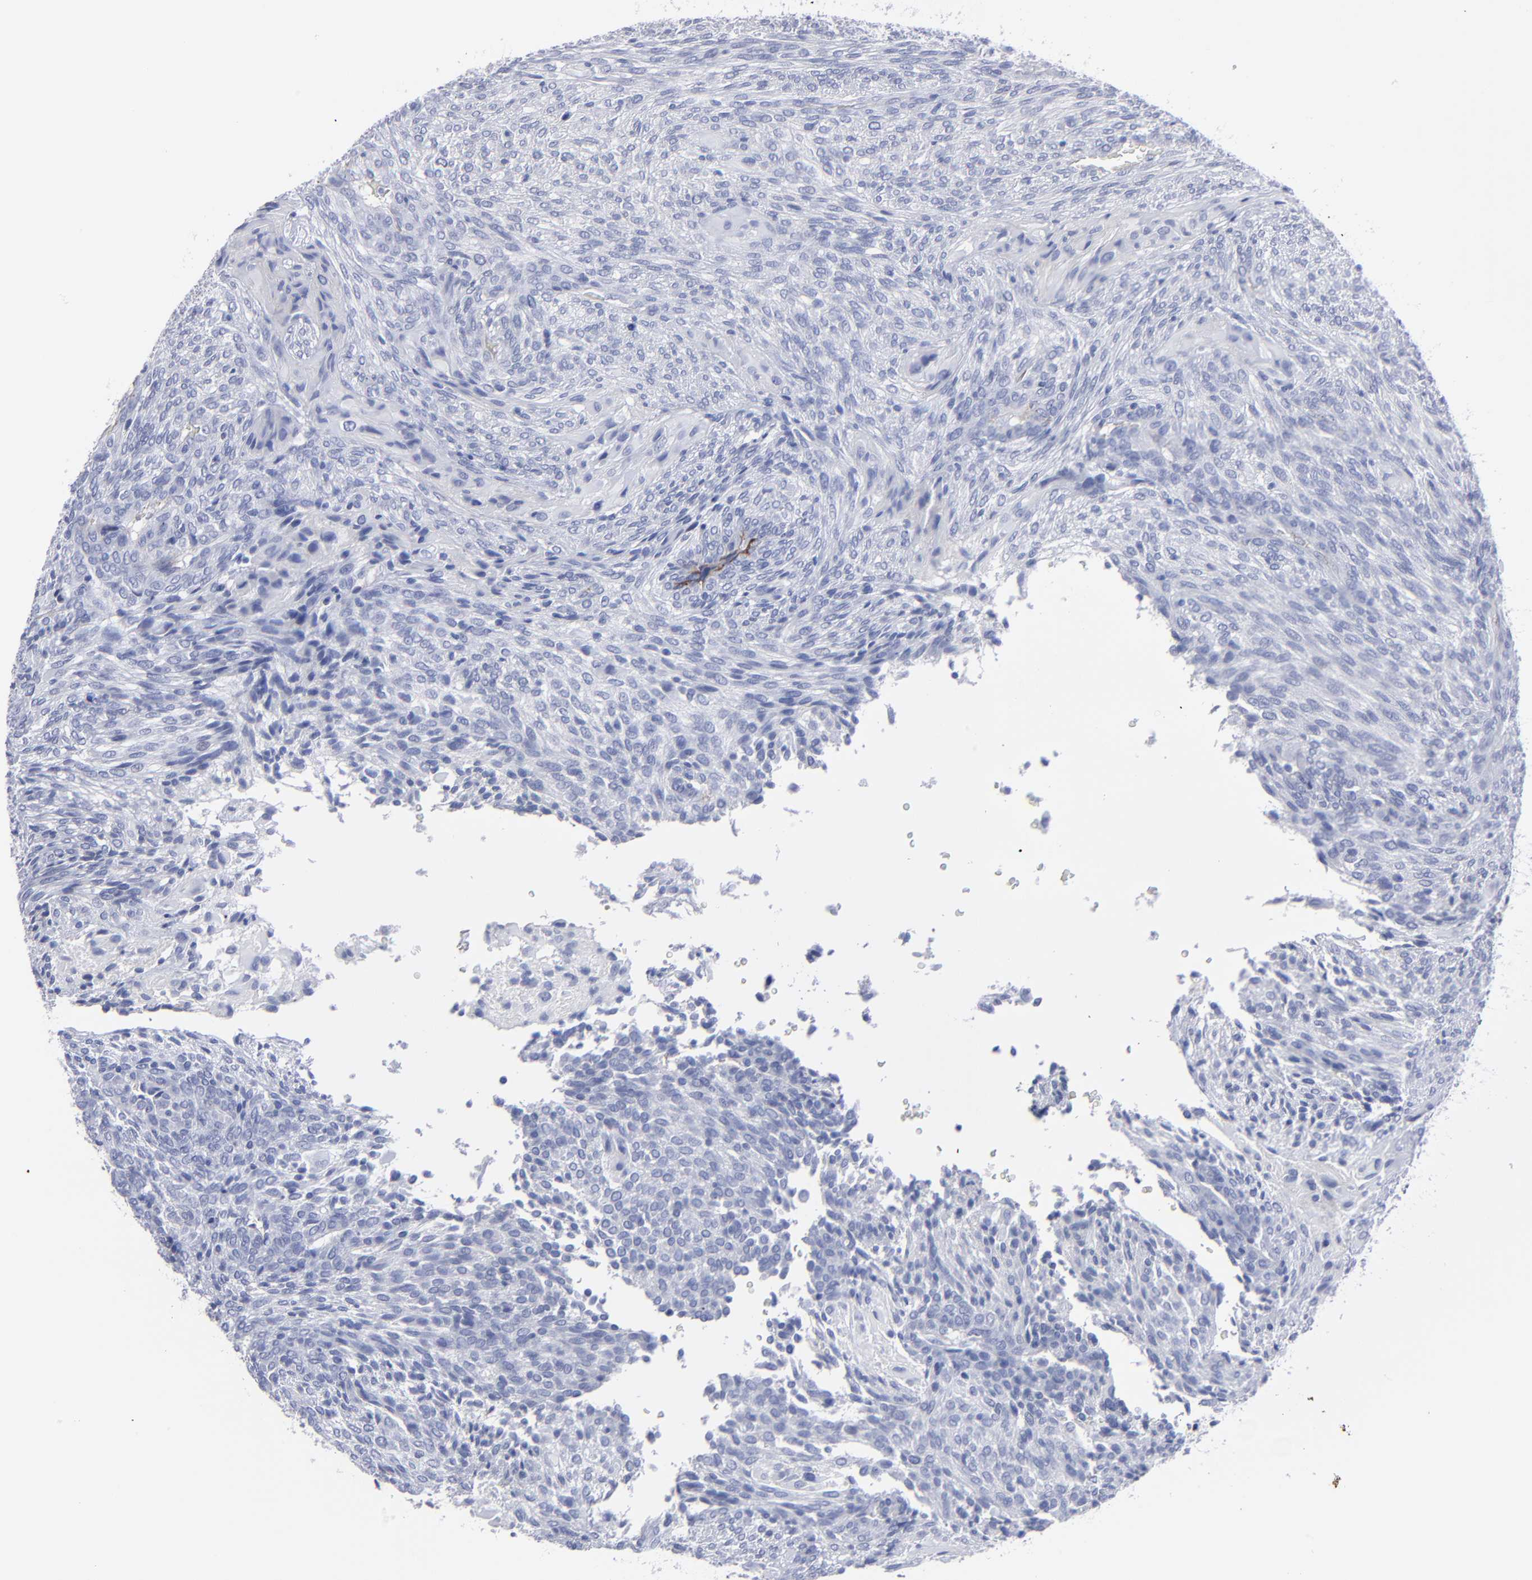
{"staining": {"intensity": "negative", "quantity": "none", "location": "none"}, "tissue": "glioma", "cell_type": "Tumor cells", "image_type": "cancer", "snomed": [{"axis": "morphology", "description": "Glioma, malignant, High grade"}, {"axis": "topography", "description": "Cerebral cortex"}], "caption": "The immunohistochemistry (IHC) micrograph has no significant expression in tumor cells of glioma tissue.", "gene": "TM4SF1", "patient": {"sex": "female", "age": 55}}